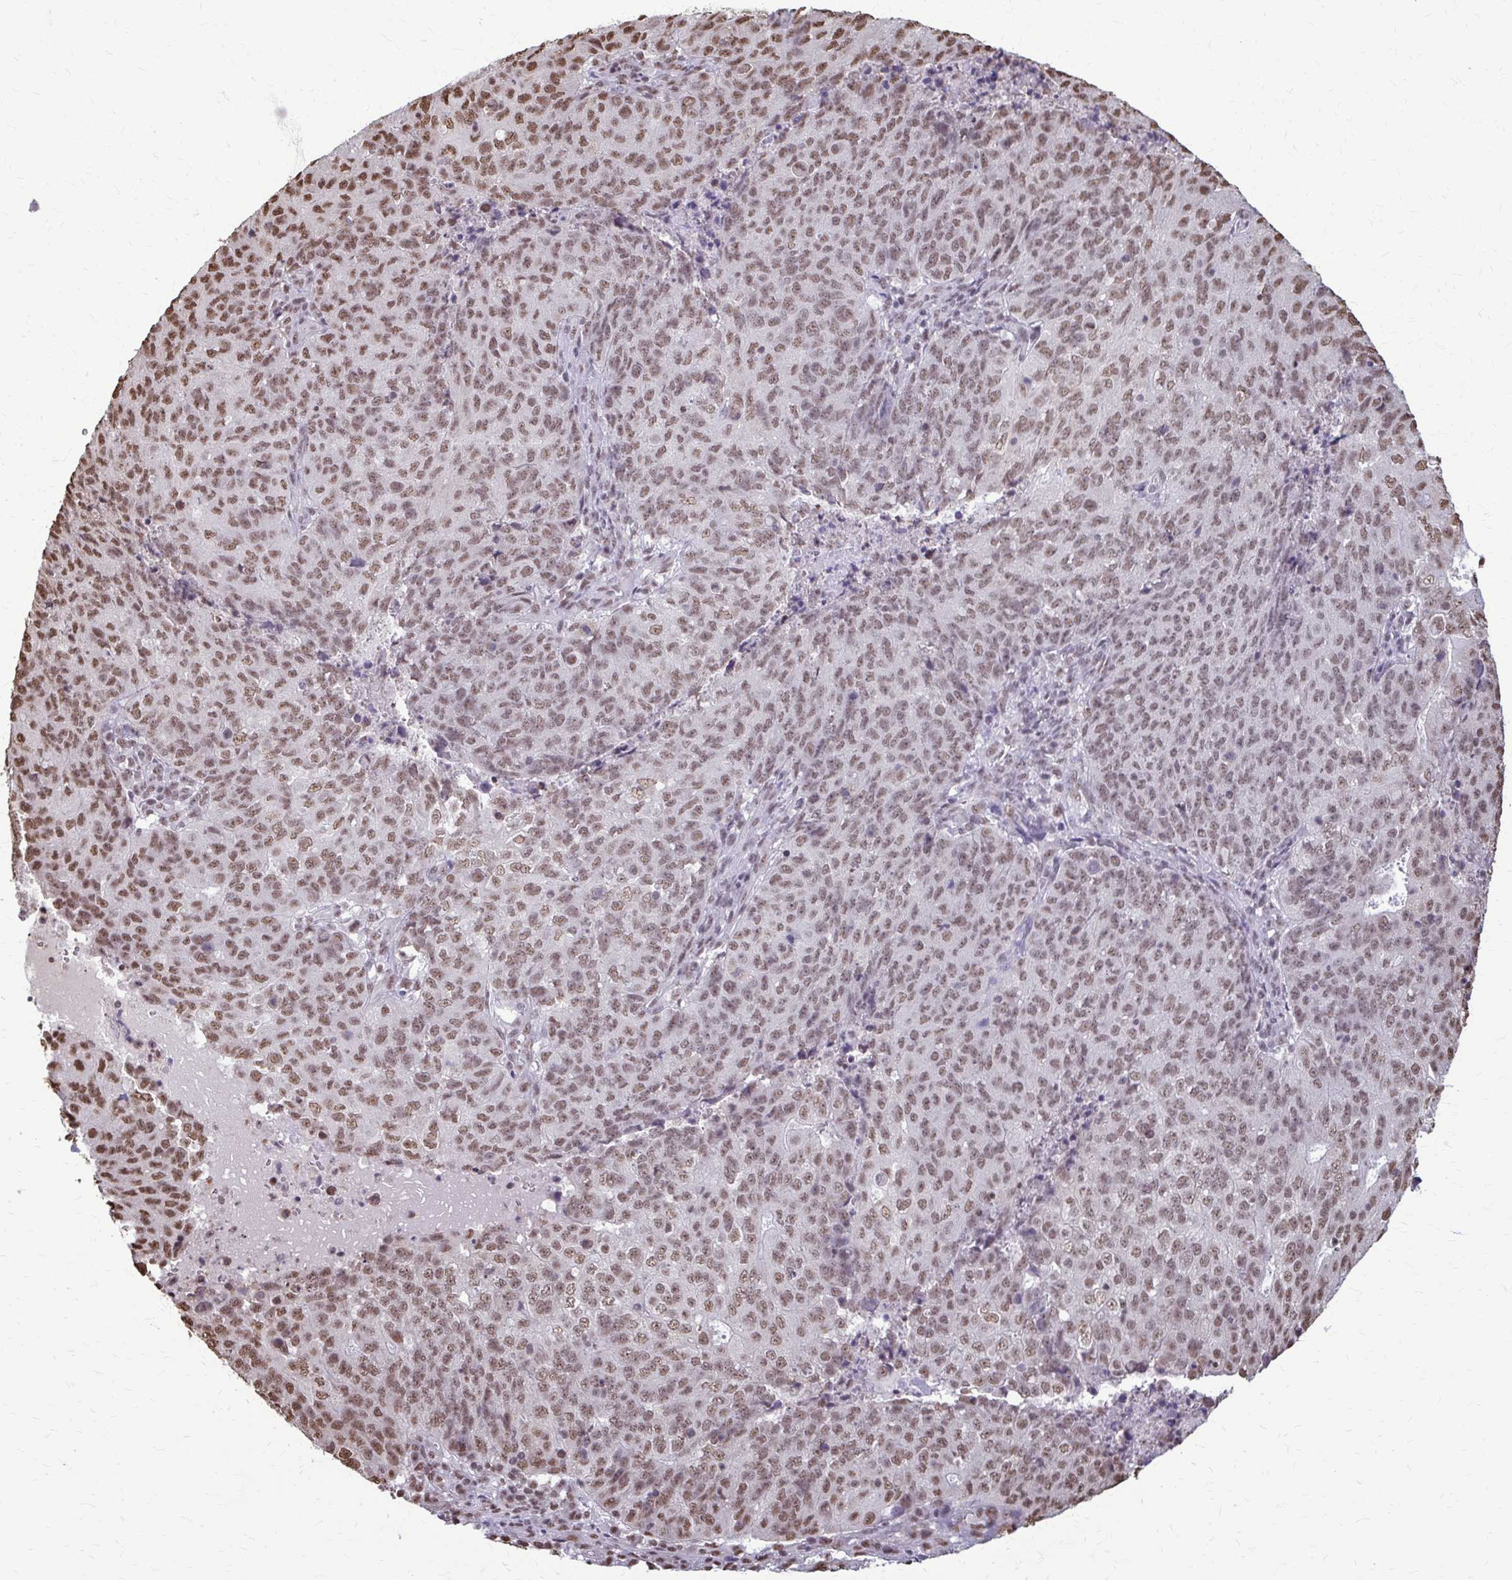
{"staining": {"intensity": "moderate", "quantity": ">75%", "location": "nuclear"}, "tissue": "endometrial cancer", "cell_type": "Tumor cells", "image_type": "cancer", "snomed": [{"axis": "morphology", "description": "Adenocarcinoma, NOS"}, {"axis": "topography", "description": "Endometrium"}], "caption": "Moderate nuclear staining is identified in about >75% of tumor cells in endometrial adenocarcinoma.", "gene": "SNRPA", "patient": {"sex": "female", "age": 82}}